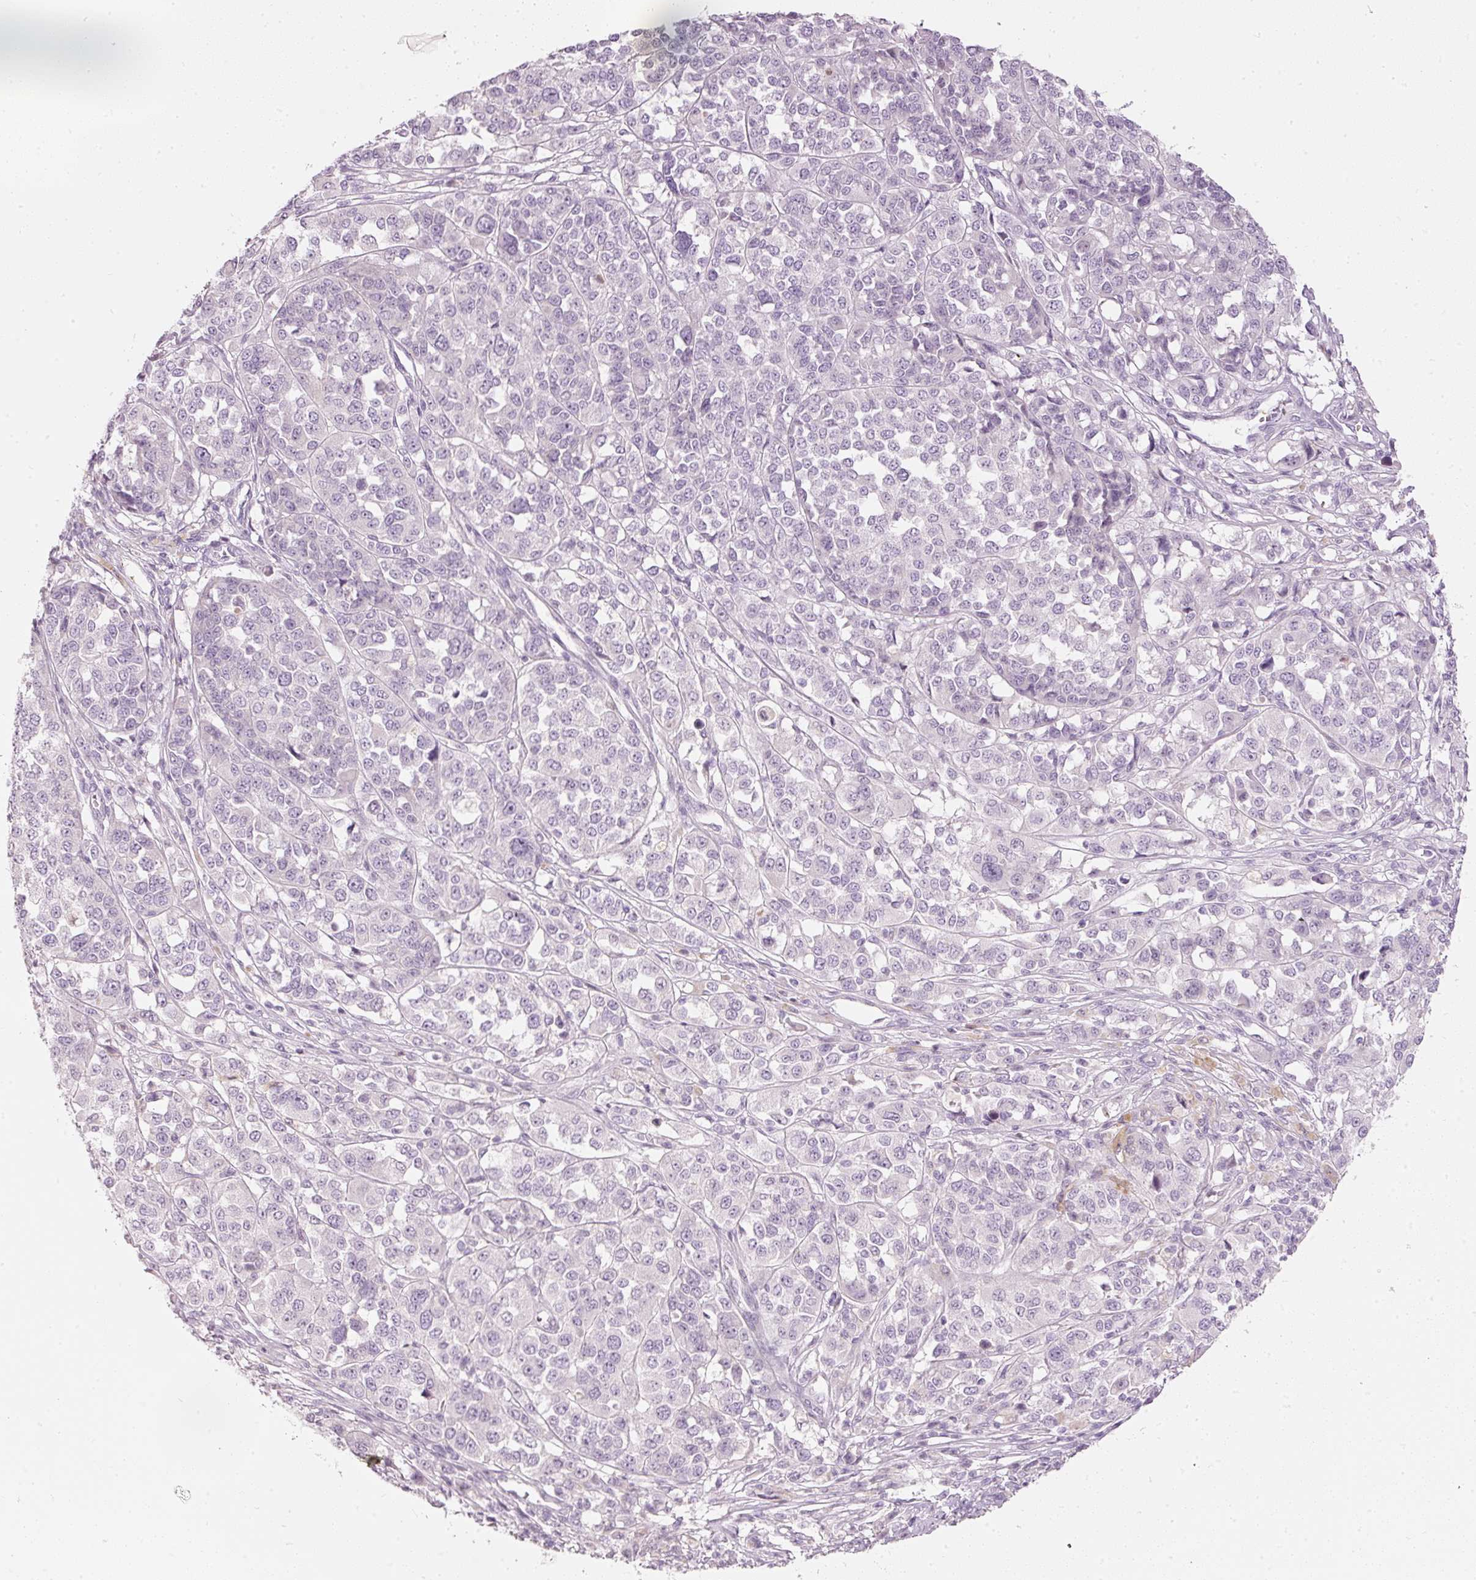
{"staining": {"intensity": "negative", "quantity": "none", "location": "none"}, "tissue": "melanoma", "cell_type": "Tumor cells", "image_type": "cancer", "snomed": [{"axis": "morphology", "description": "Malignant melanoma, Metastatic site"}, {"axis": "topography", "description": "Lymph node"}], "caption": "Immunohistochemistry (IHC) micrograph of human melanoma stained for a protein (brown), which reveals no expression in tumor cells.", "gene": "LECT2", "patient": {"sex": "male", "age": 44}}